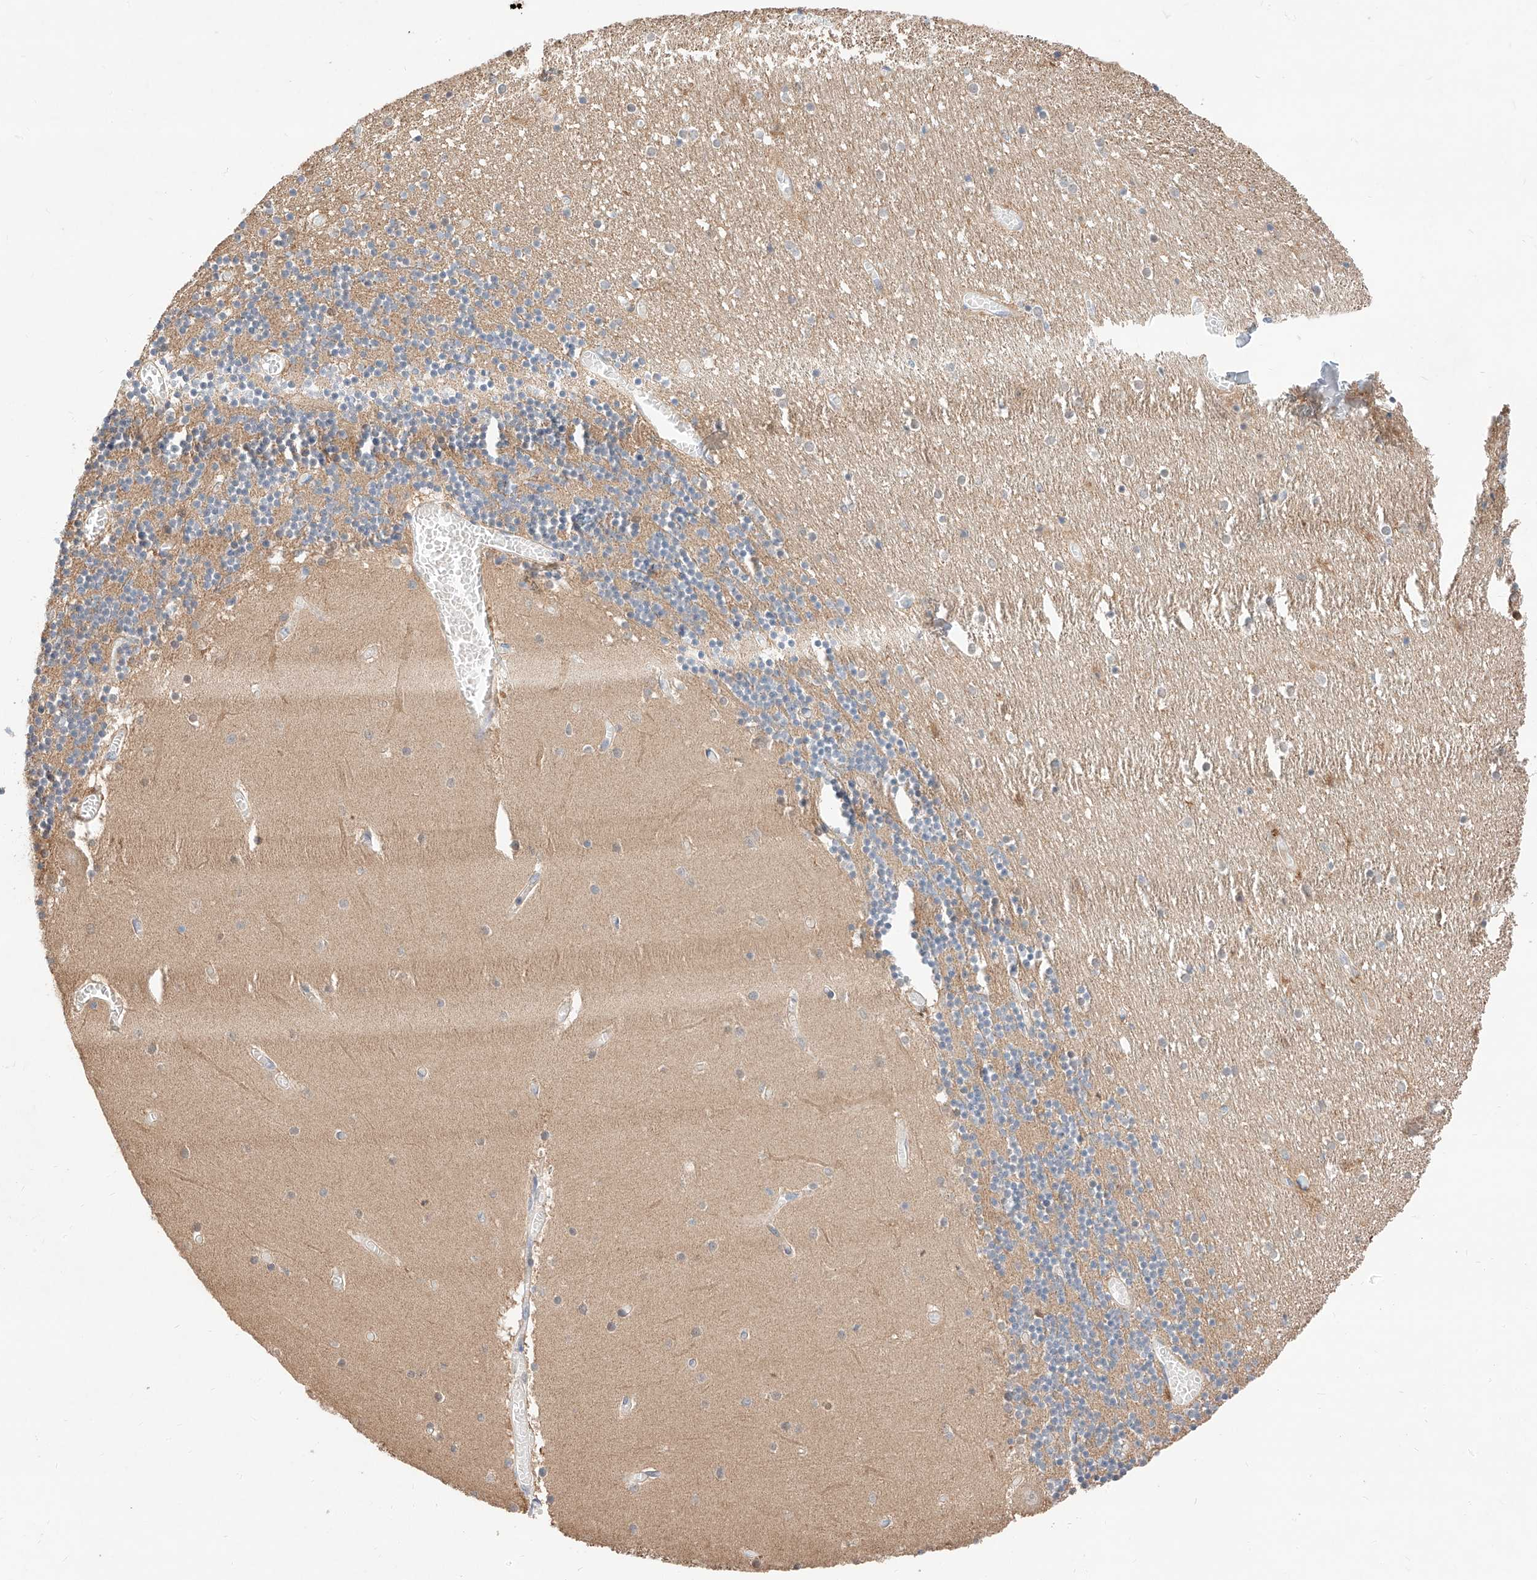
{"staining": {"intensity": "moderate", "quantity": "25%-75%", "location": "cytoplasmic/membranous"}, "tissue": "cerebellum", "cell_type": "Cells in granular layer", "image_type": "normal", "snomed": [{"axis": "morphology", "description": "Normal tissue, NOS"}, {"axis": "topography", "description": "Cerebellum"}], "caption": "Approximately 25%-75% of cells in granular layer in unremarkable human cerebellum exhibit moderate cytoplasmic/membranous protein expression as visualized by brown immunohistochemical staining.", "gene": "ZSCAN4", "patient": {"sex": "female", "age": 28}}